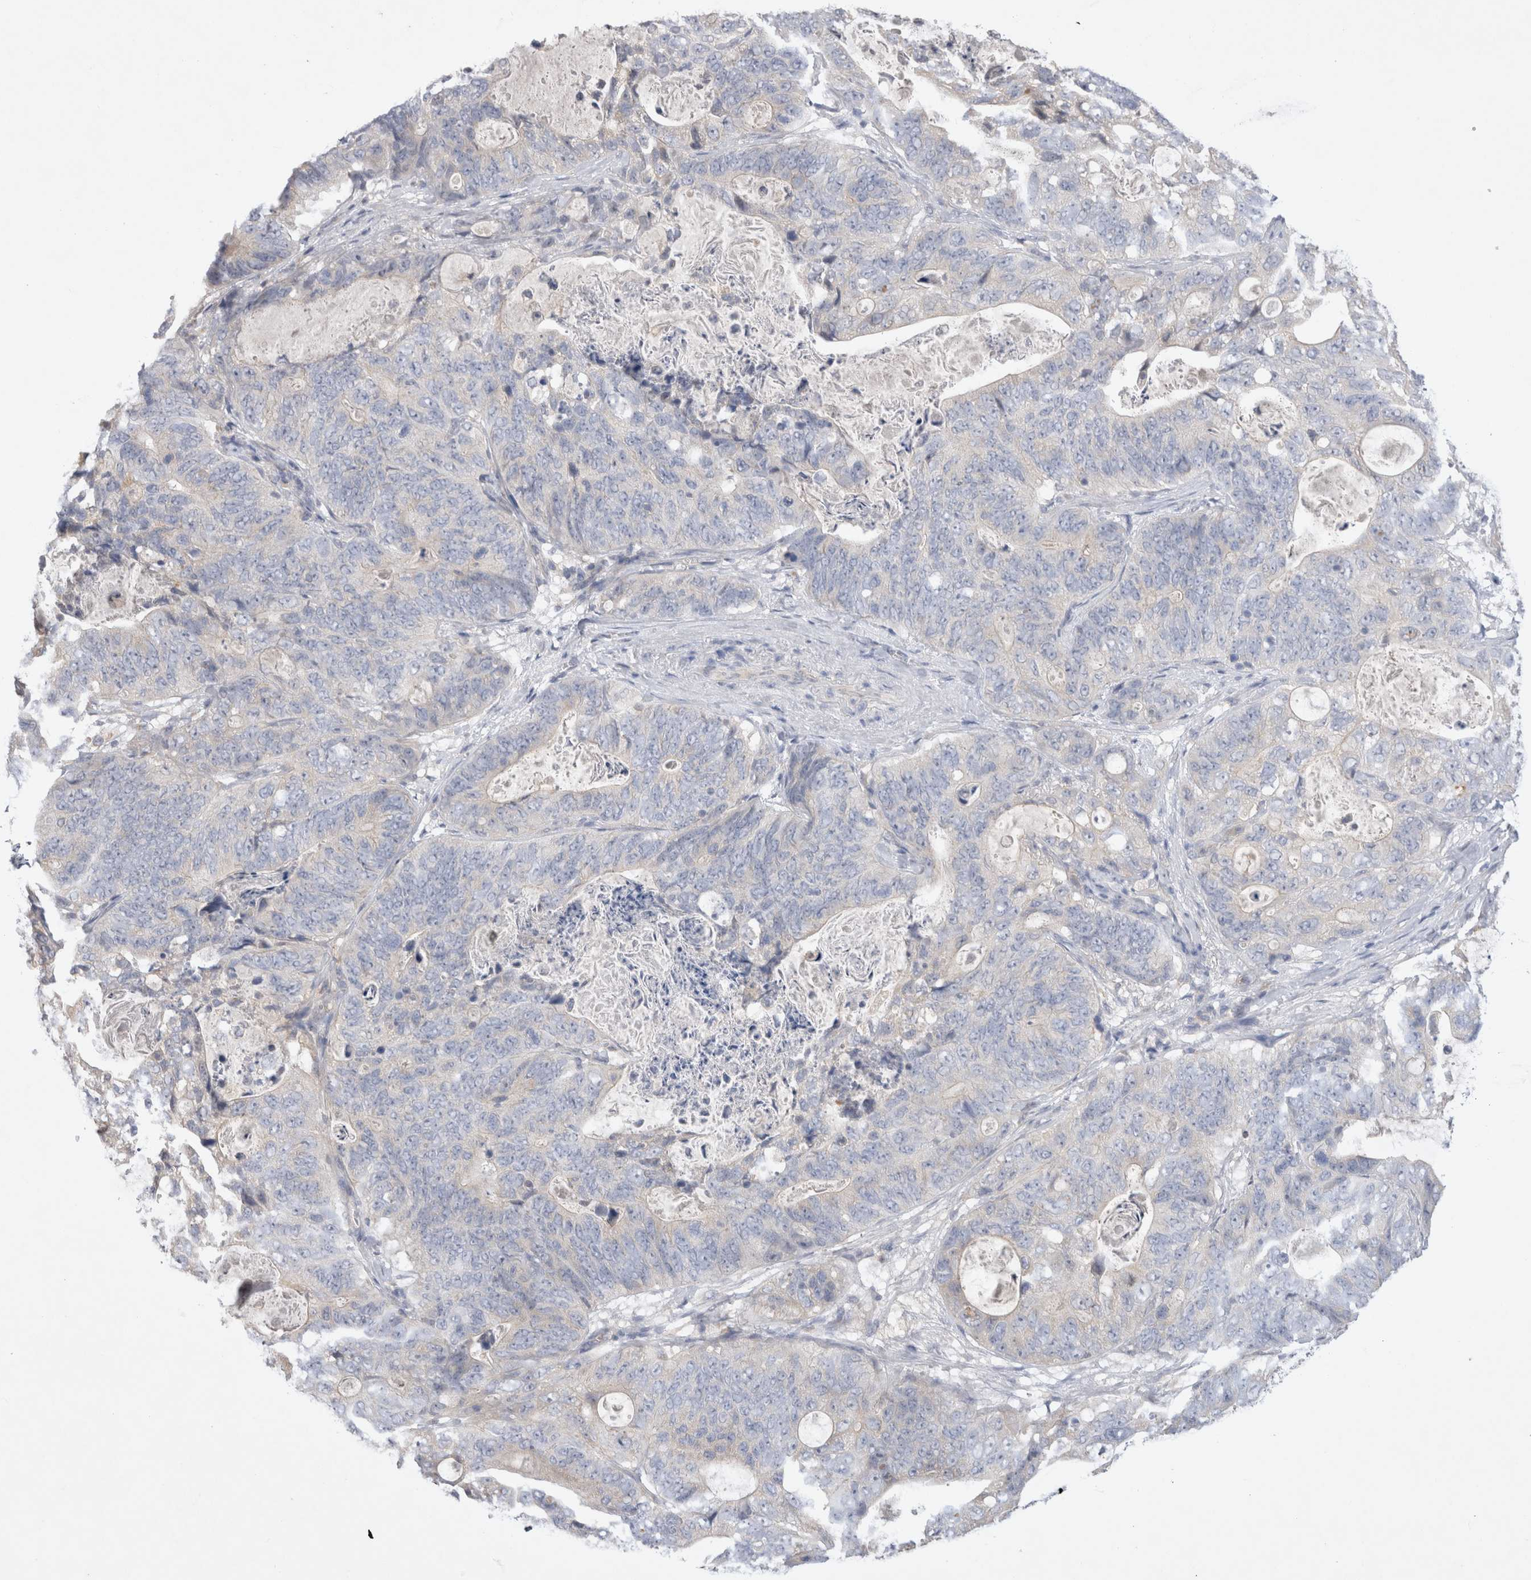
{"staining": {"intensity": "negative", "quantity": "none", "location": "none"}, "tissue": "stomach cancer", "cell_type": "Tumor cells", "image_type": "cancer", "snomed": [{"axis": "morphology", "description": "Normal tissue, NOS"}, {"axis": "morphology", "description": "Adenocarcinoma, NOS"}, {"axis": "topography", "description": "Stomach"}], "caption": "This is an IHC micrograph of human adenocarcinoma (stomach). There is no expression in tumor cells.", "gene": "GAS1", "patient": {"sex": "female", "age": 89}}